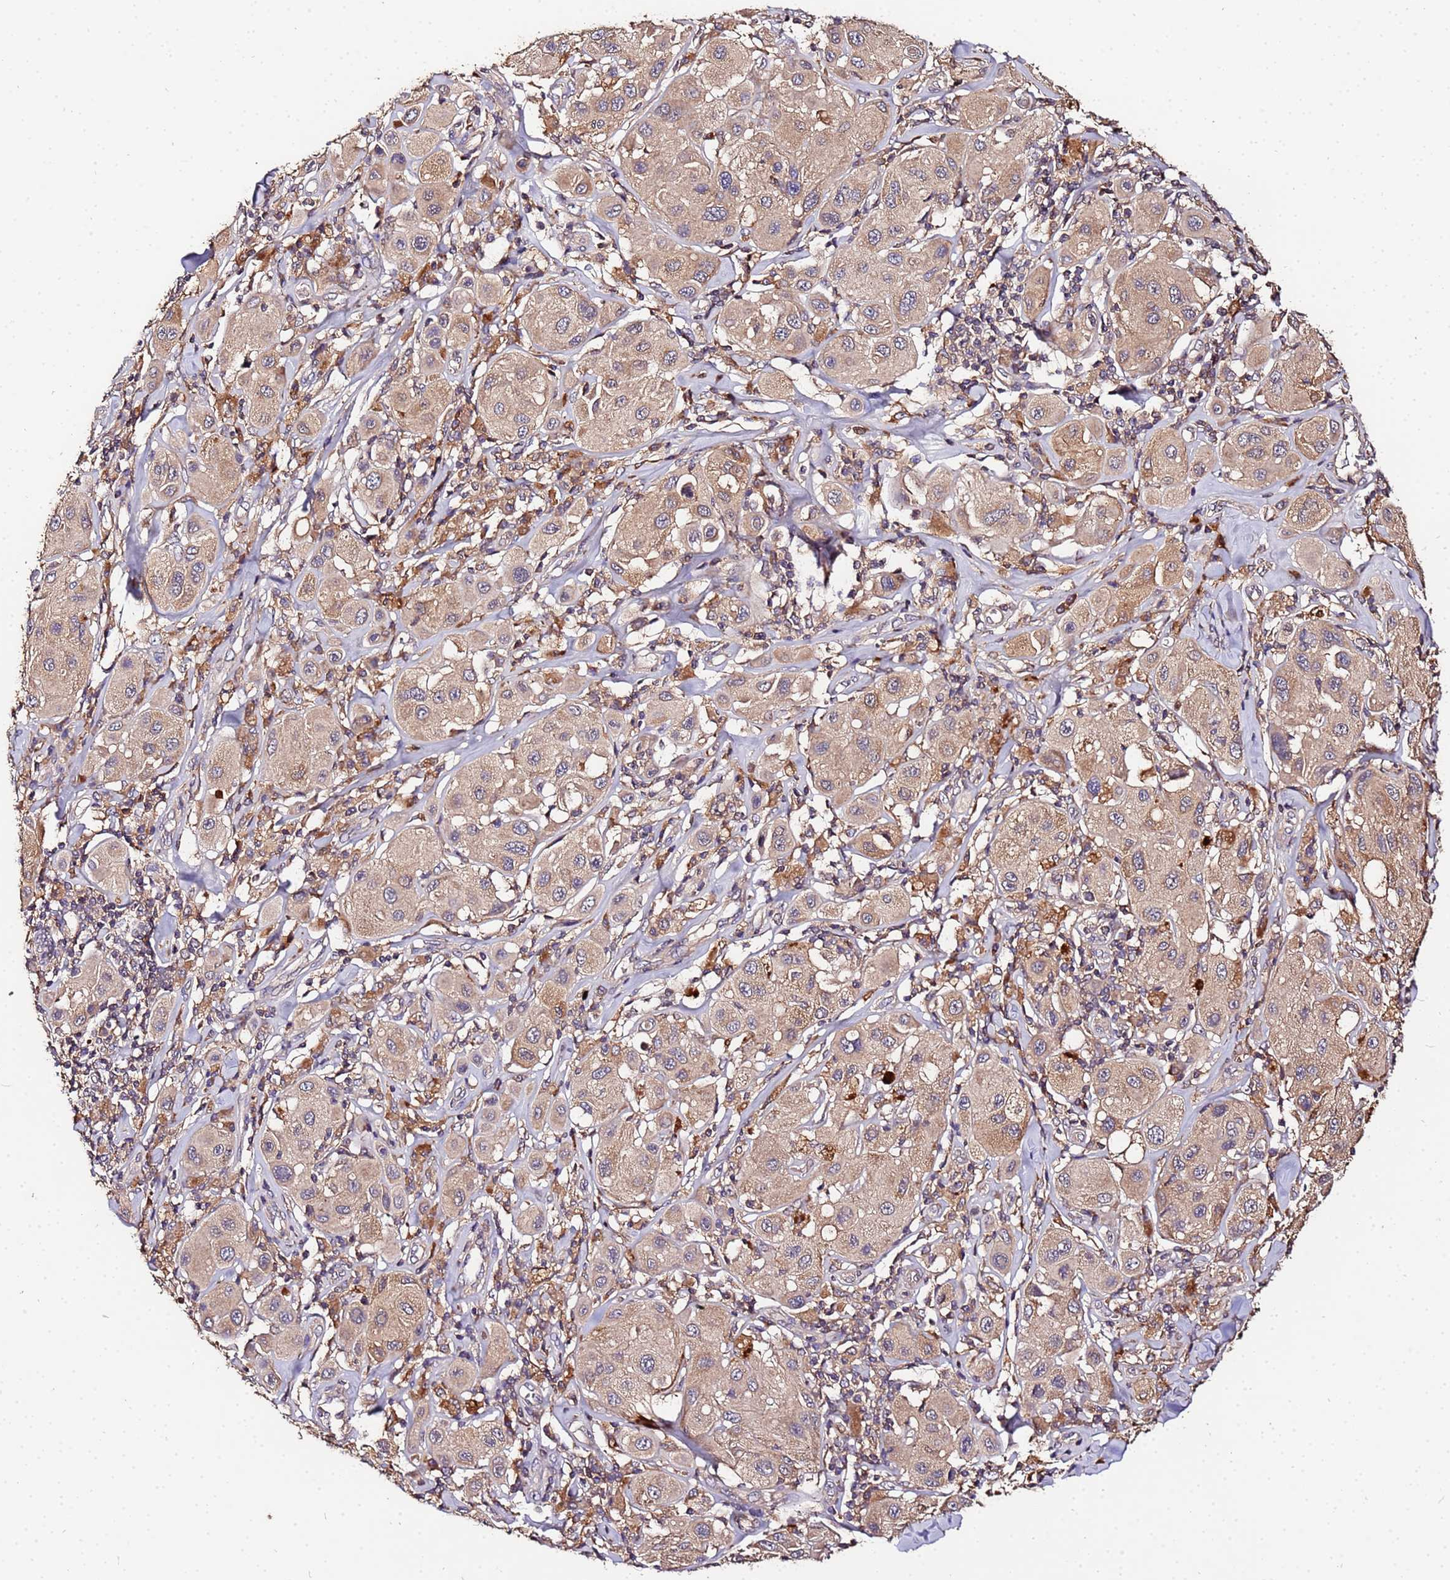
{"staining": {"intensity": "weak", "quantity": ">75%", "location": "cytoplasmic/membranous"}, "tissue": "melanoma", "cell_type": "Tumor cells", "image_type": "cancer", "snomed": [{"axis": "morphology", "description": "Malignant melanoma, Metastatic site"}, {"axis": "topography", "description": "Skin"}], "caption": "Weak cytoplasmic/membranous positivity is identified in about >75% of tumor cells in melanoma.", "gene": "MTERF1", "patient": {"sex": "male", "age": 41}}